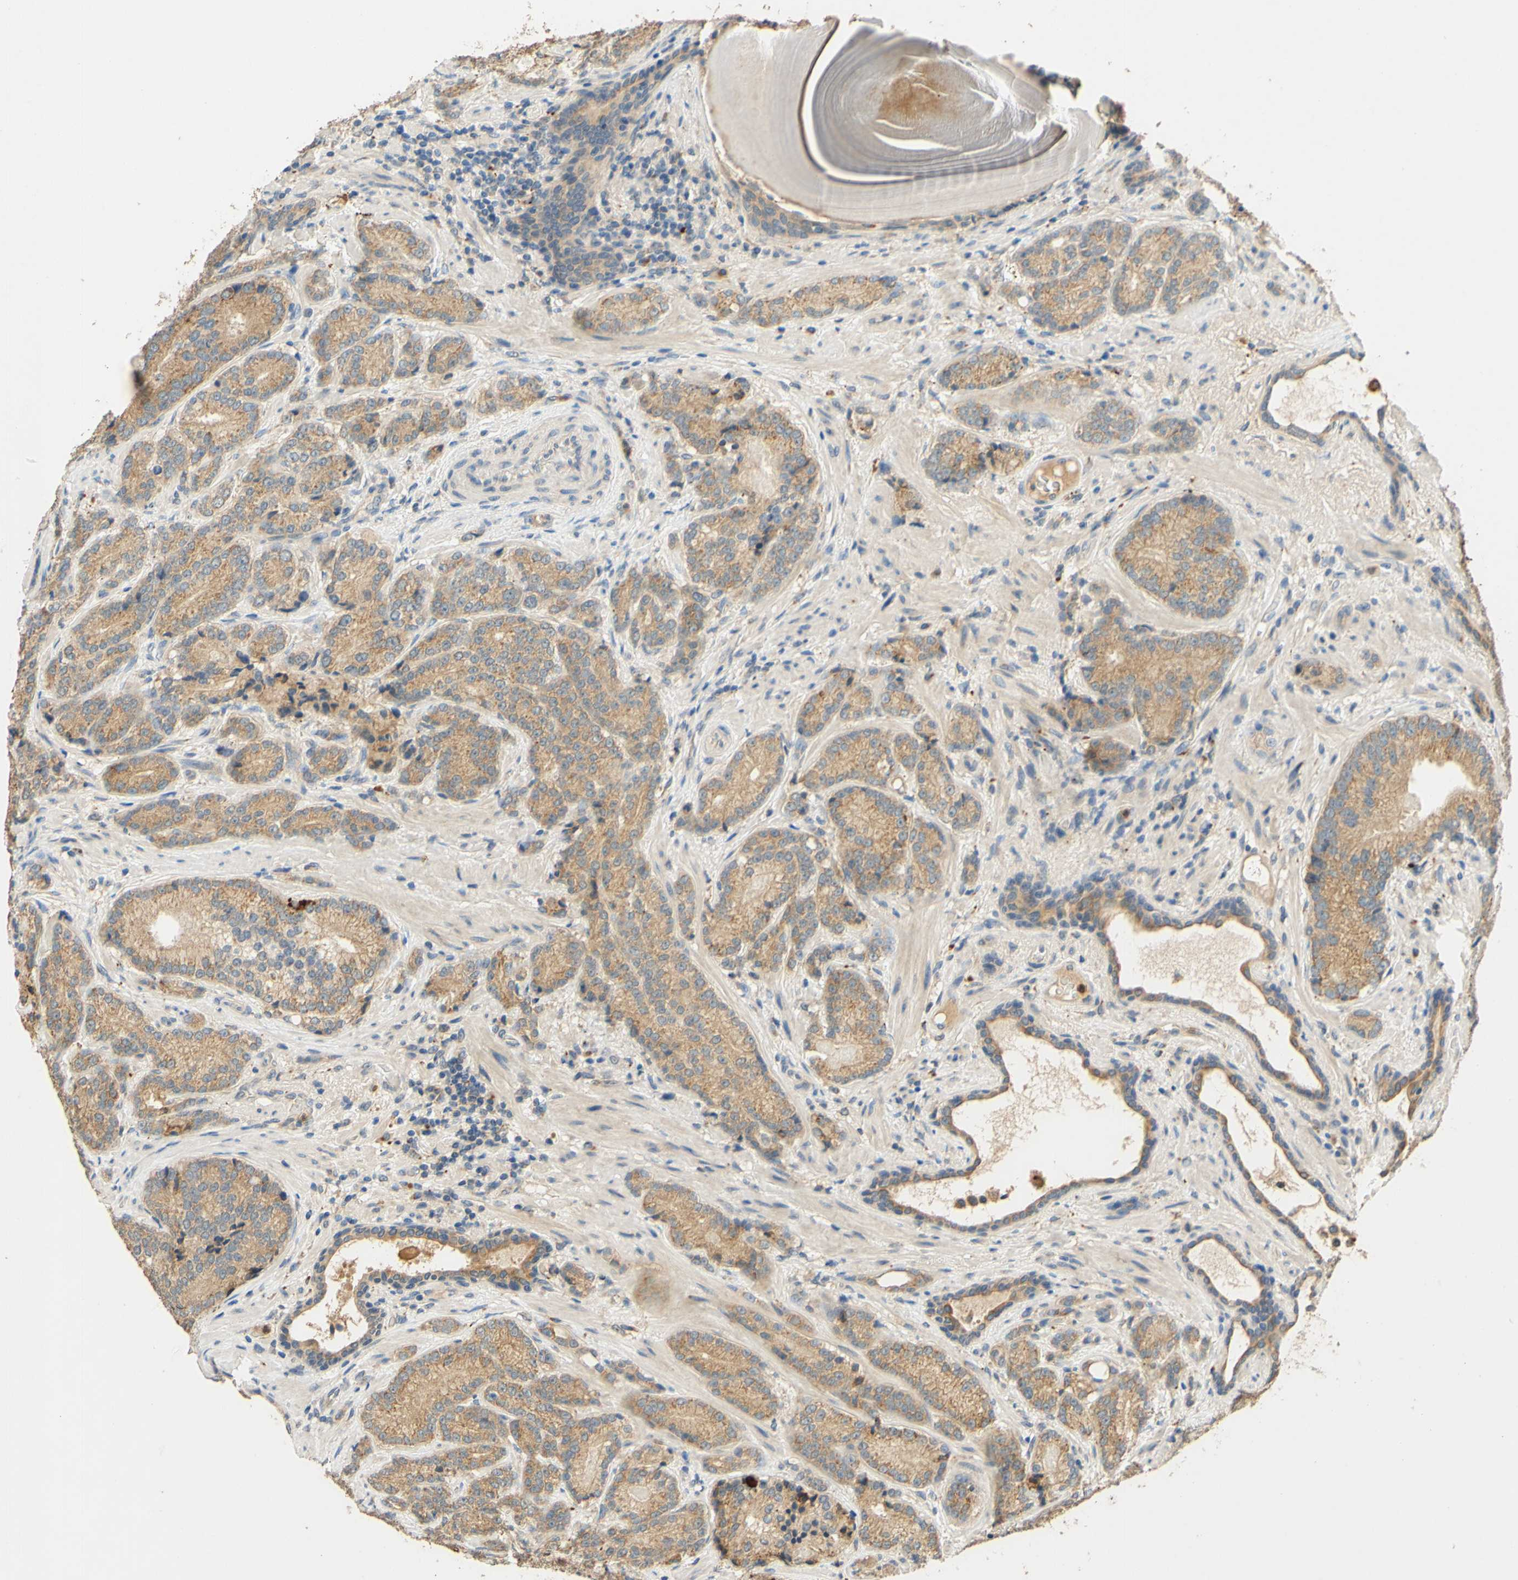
{"staining": {"intensity": "moderate", "quantity": ">75%", "location": "cytoplasmic/membranous"}, "tissue": "prostate cancer", "cell_type": "Tumor cells", "image_type": "cancer", "snomed": [{"axis": "morphology", "description": "Adenocarcinoma, High grade"}, {"axis": "topography", "description": "Prostate"}], "caption": "A histopathology image showing moderate cytoplasmic/membranous staining in about >75% of tumor cells in prostate high-grade adenocarcinoma, as visualized by brown immunohistochemical staining.", "gene": "ENTREP2", "patient": {"sex": "male", "age": 61}}